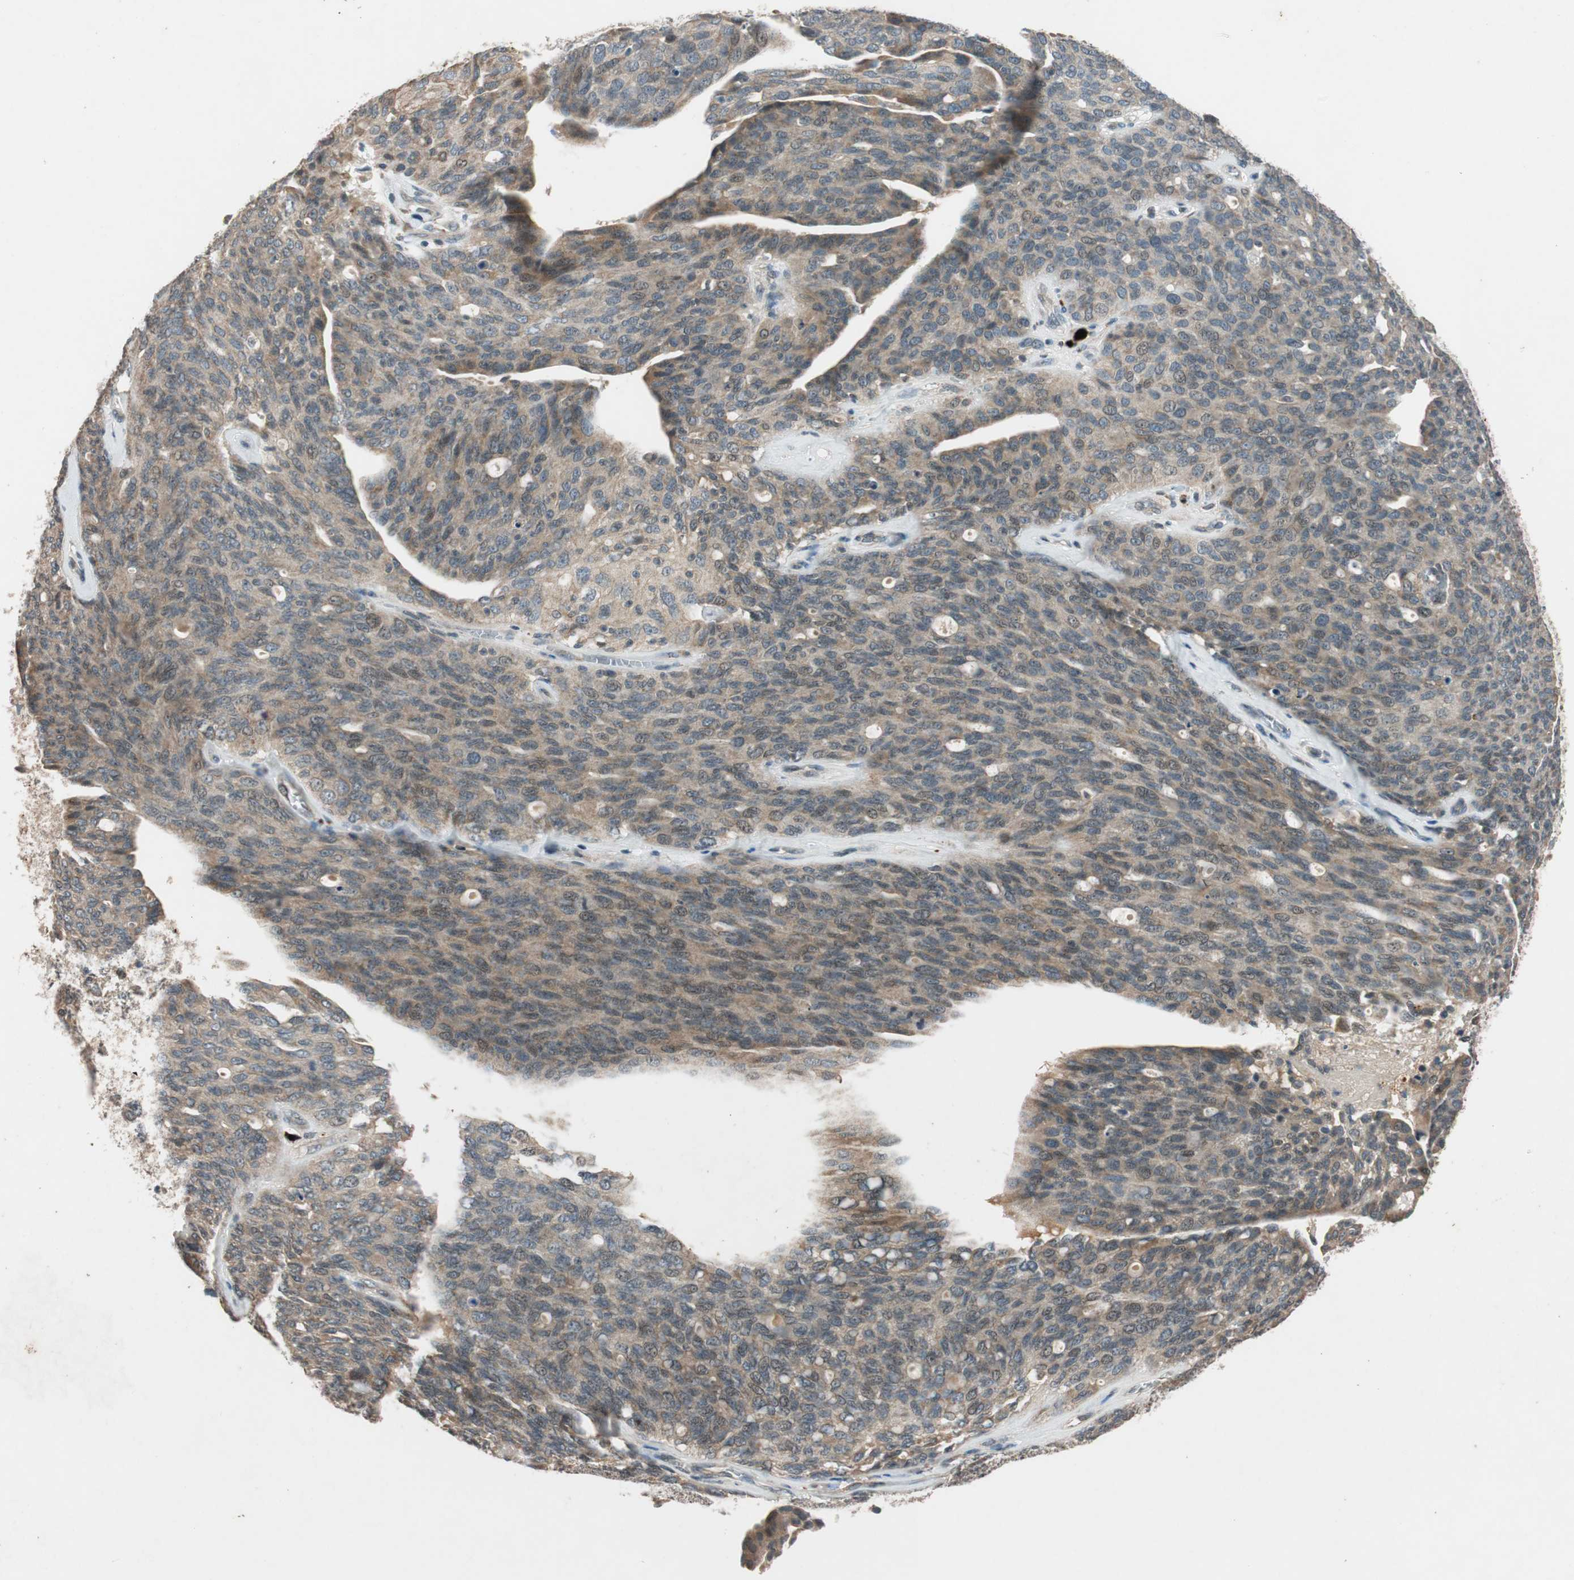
{"staining": {"intensity": "weak", "quantity": ">75%", "location": "cytoplasmic/membranous"}, "tissue": "ovarian cancer", "cell_type": "Tumor cells", "image_type": "cancer", "snomed": [{"axis": "morphology", "description": "Carcinoma, endometroid"}, {"axis": "topography", "description": "Ovary"}], "caption": "Brown immunohistochemical staining in human ovarian endometroid carcinoma reveals weak cytoplasmic/membranous expression in about >75% of tumor cells.", "gene": "GLB1", "patient": {"sex": "female", "age": 60}}